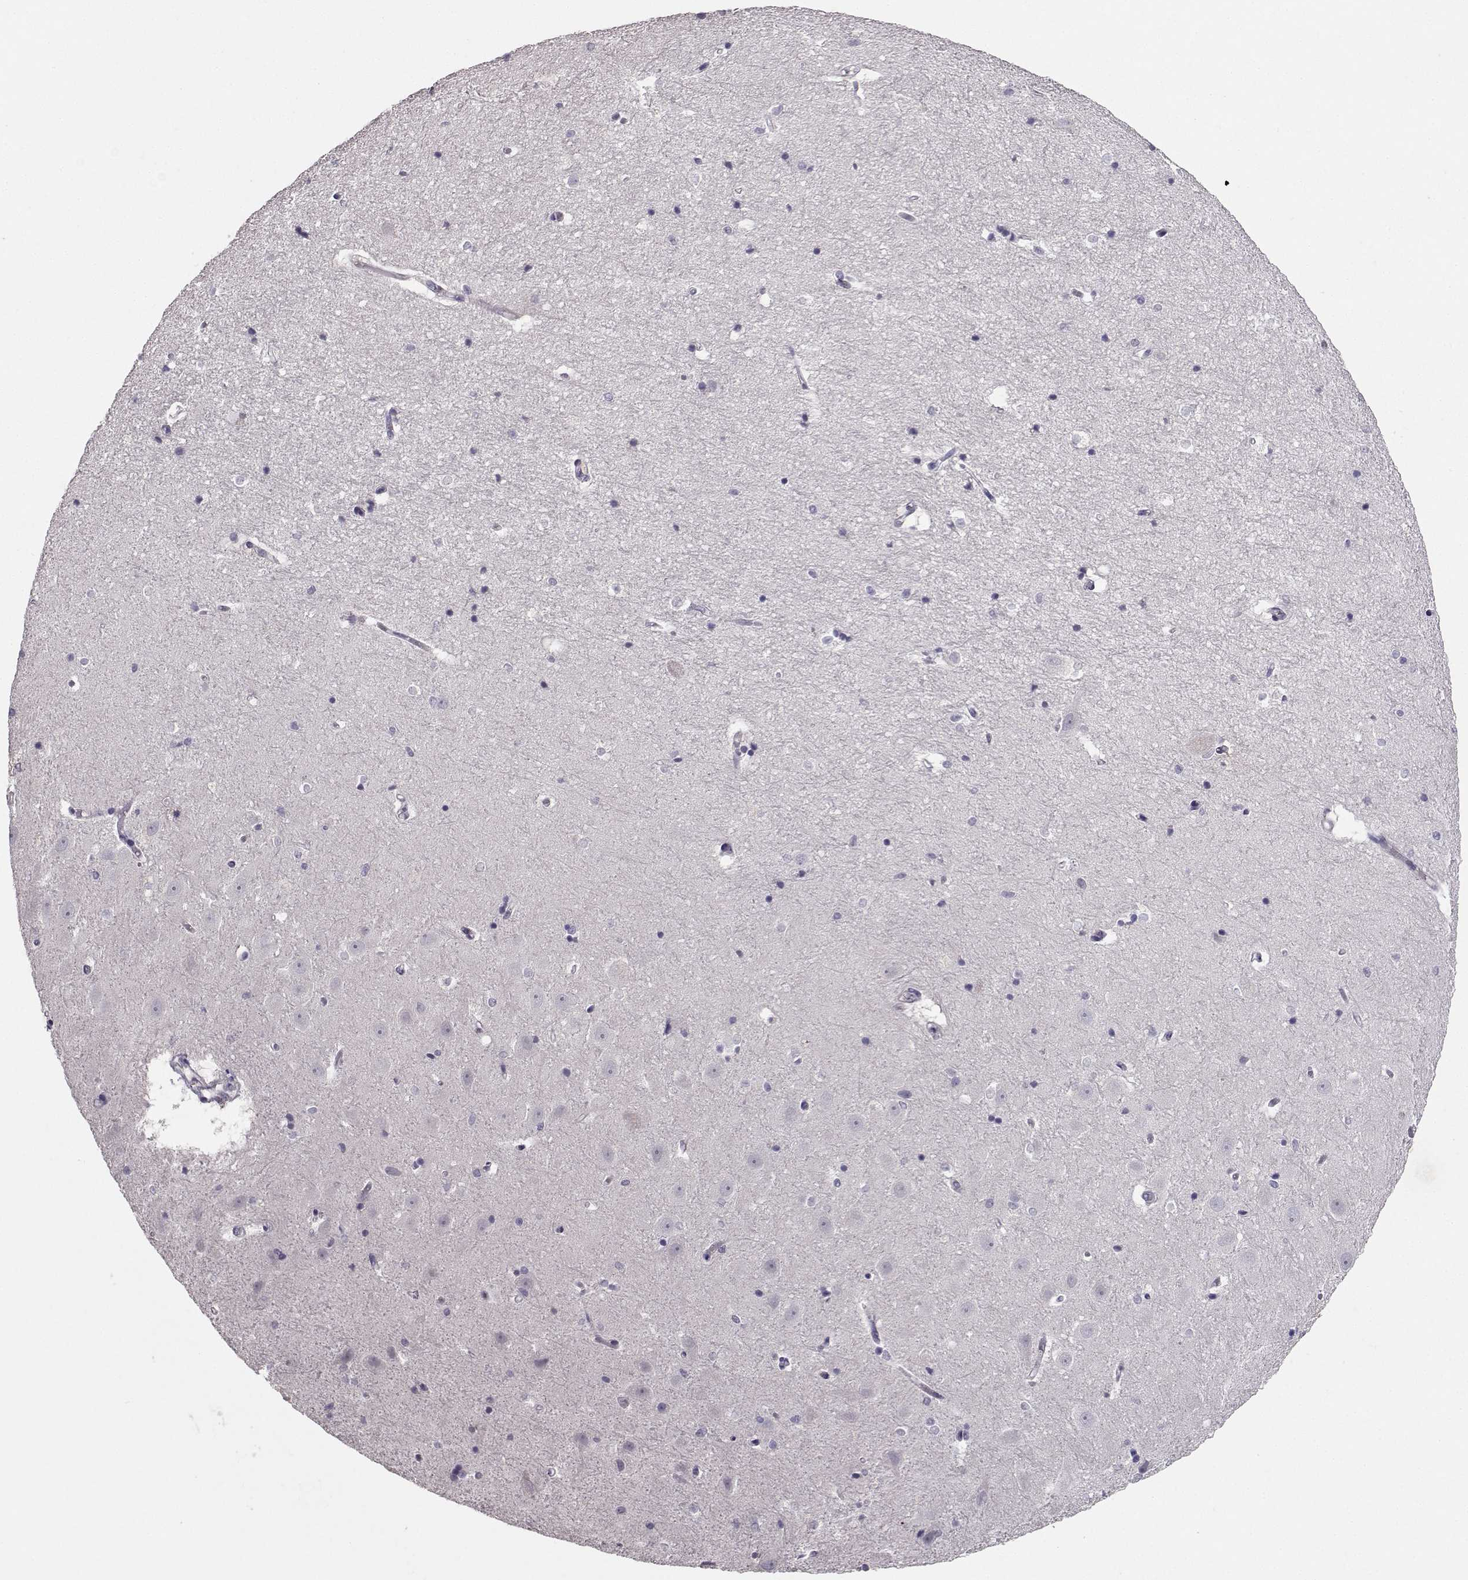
{"staining": {"intensity": "negative", "quantity": "none", "location": "none"}, "tissue": "hippocampus", "cell_type": "Glial cells", "image_type": "normal", "snomed": [{"axis": "morphology", "description": "Normal tissue, NOS"}, {"axis": "topography", "description": "Hippocampus"}], "caption": "A photomicrograph of hippocampus stained for a protein exhibits no brown staining in glial cells. The staining is performed using DAB brown chromogen with nuclei counter-stained in using hematoxylin.", "gene": "CARTPT", "patient": {"sex": "male", "age": 44}}